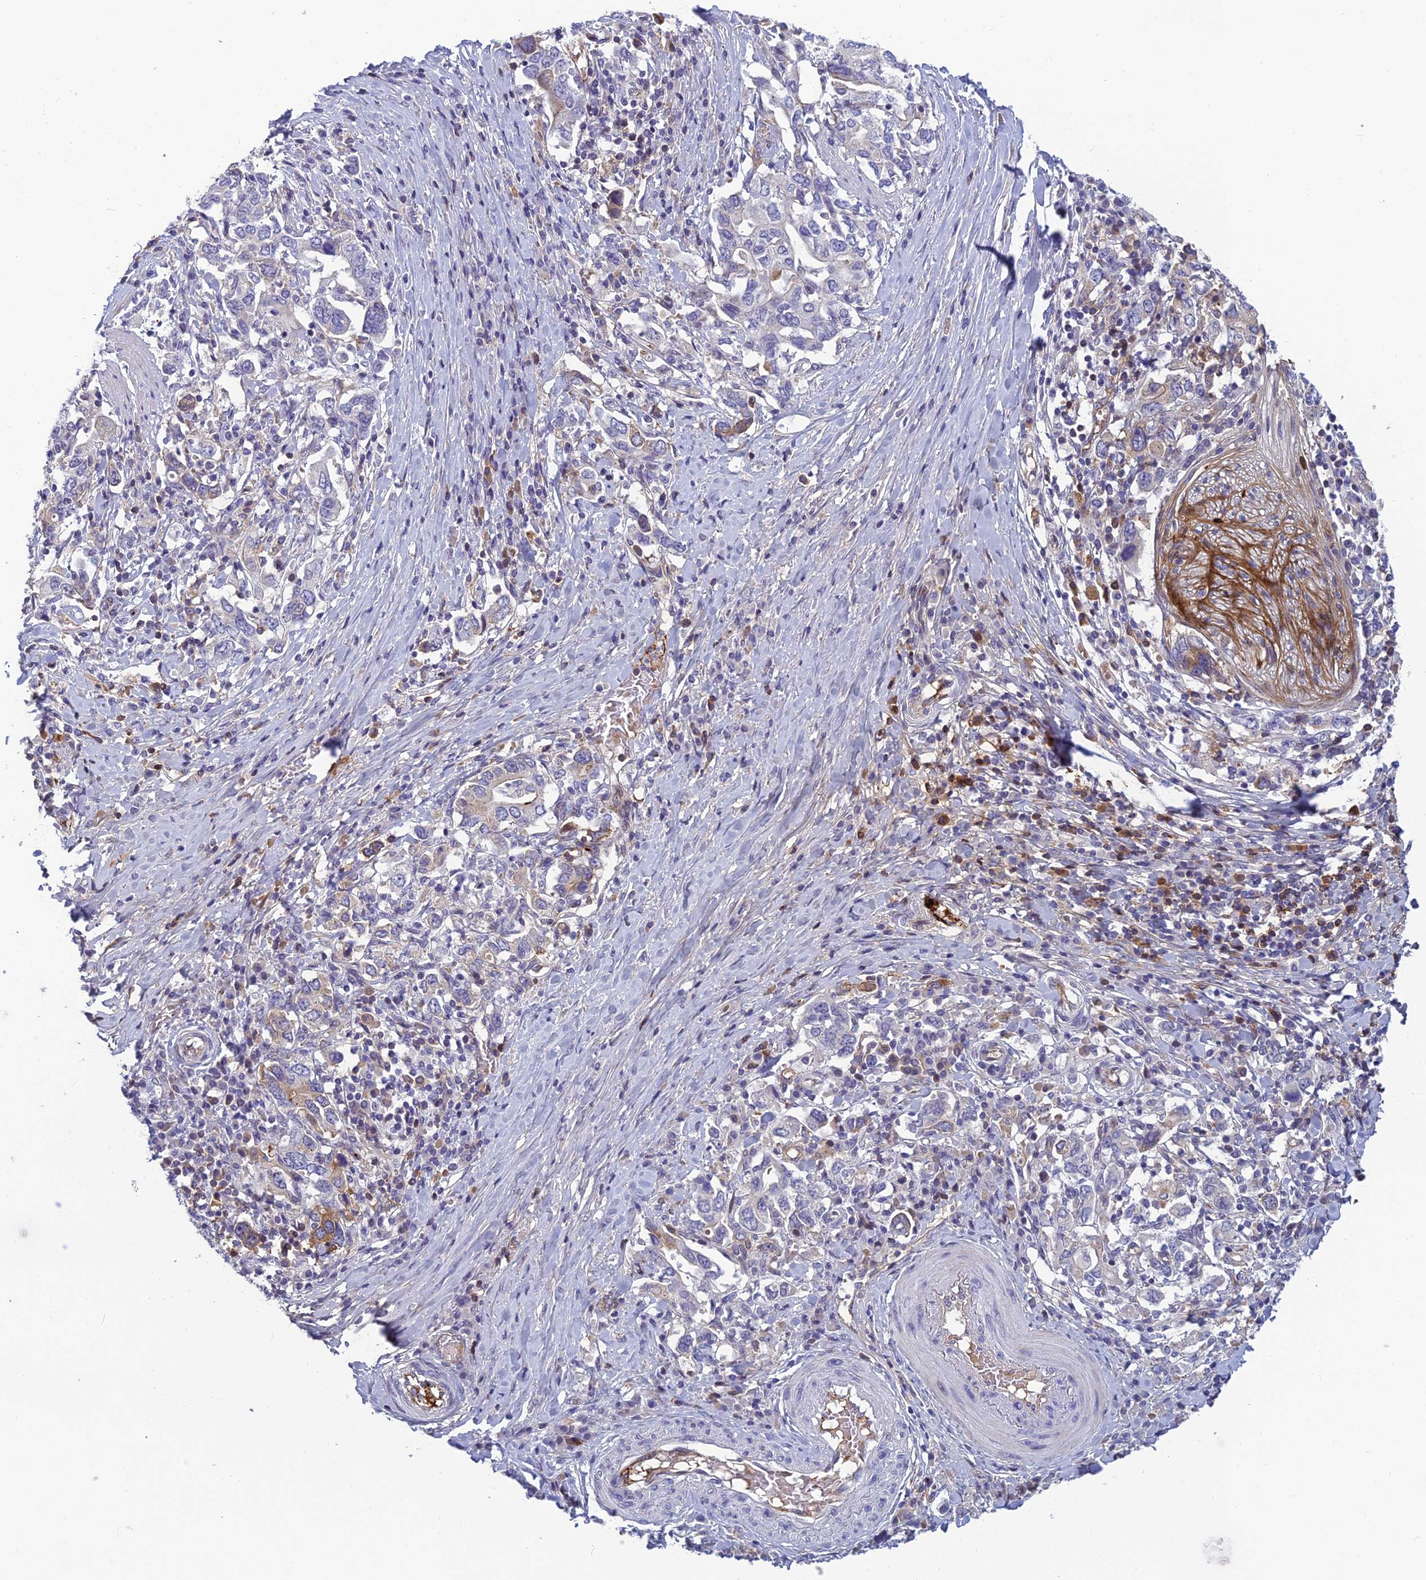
{"staining": {"intensity": "moderate", "quantity": "<25%", "location": "cytoplasmic/membranous"}, "tissue": "stomach cancer", "cell_type": "Tumor cells", "image_type": "cancer", "snomed": [{"axis": "morphology", "description": "Adenocarcinoma, NOS"}, {"axis": "topography", "description": "Stomach, upper"}, {"axis": "topography", "description": "Stomach"}], "caption": "This micrograph shows IHC staining of stomach cancer (adenocarcinoma), with low moderate cytoplasmic/membranous expression in approximately <25% of tumor cells.", "gene": "CLEC11A", "patient": {"sex": "male", "age": 62}}